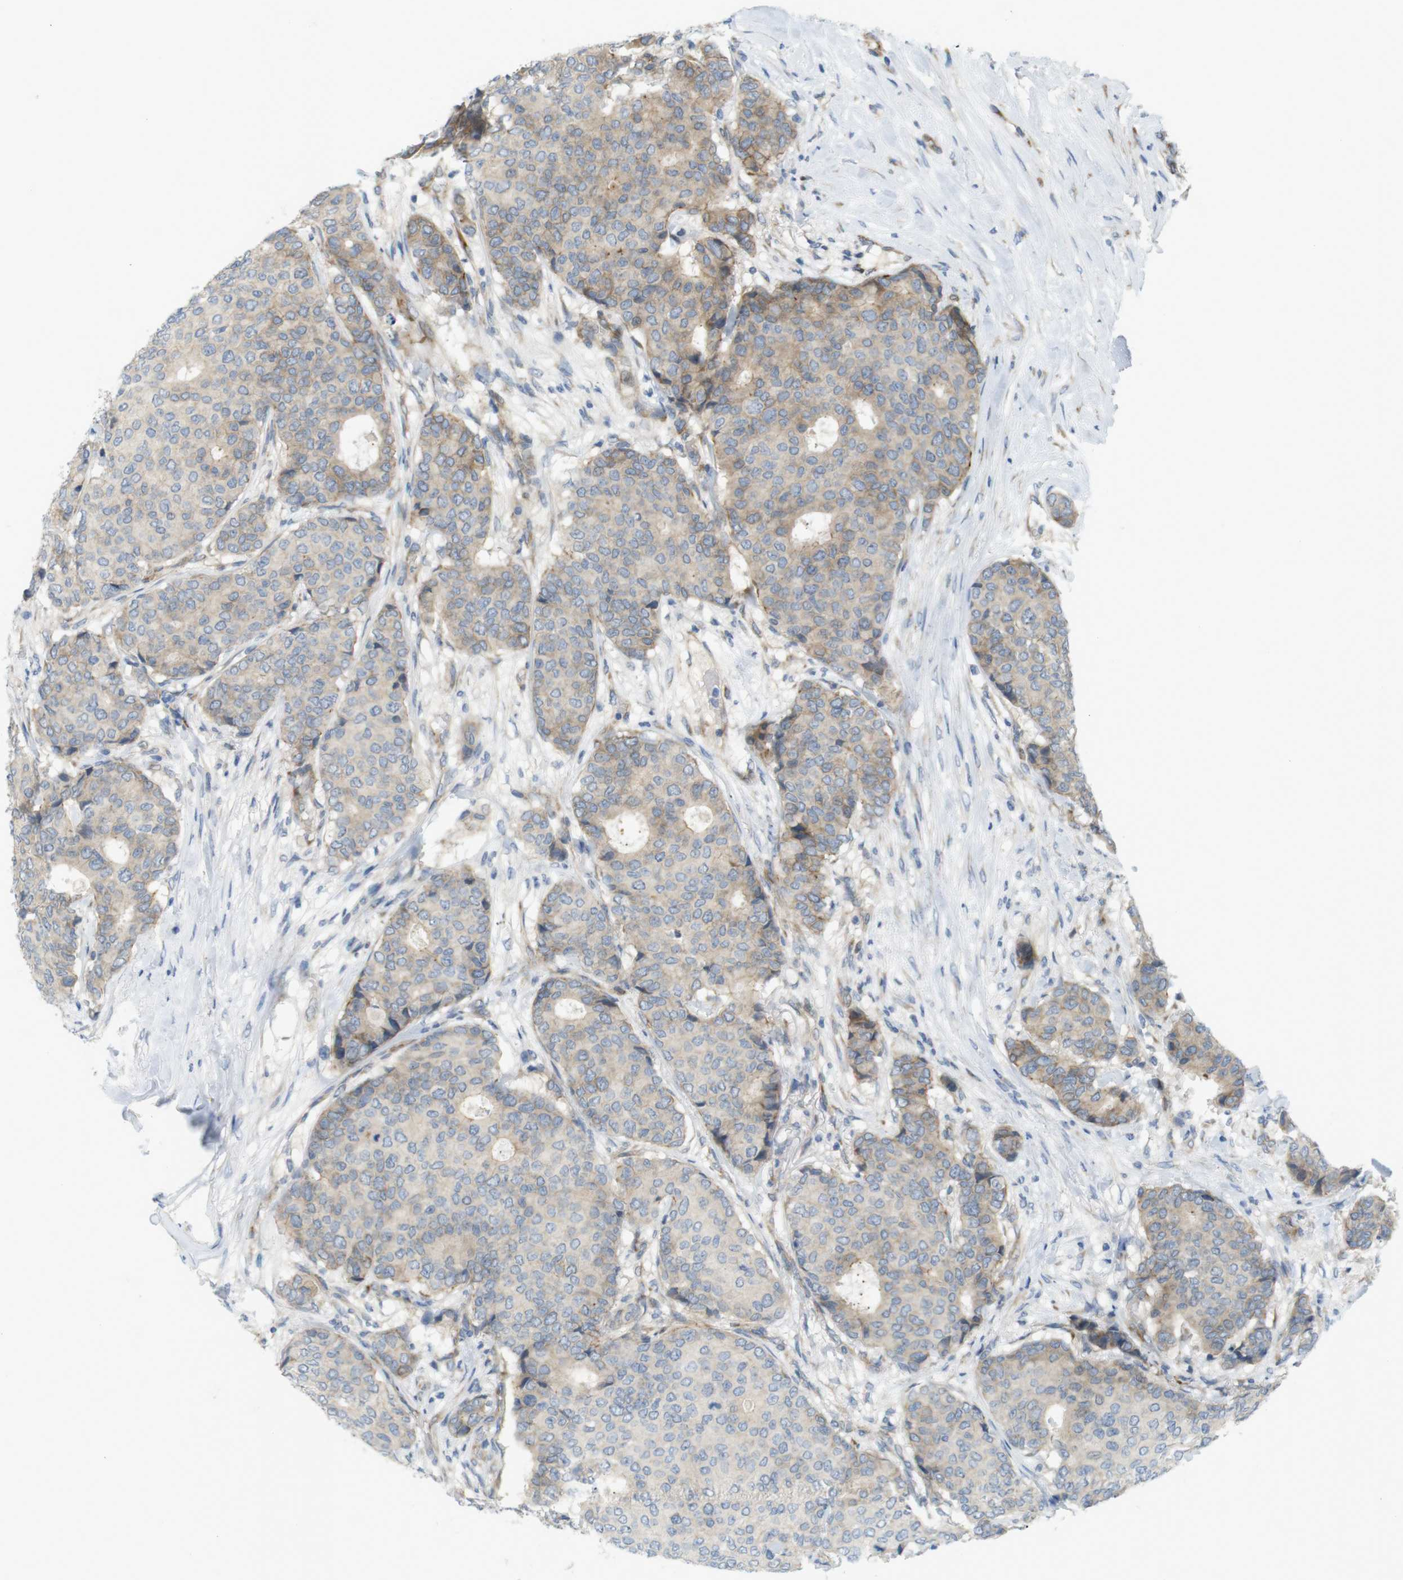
{"staining": {"intensity": "moderate", "quantity": "<25%", "location": "cytoplasmic/membranous"}, "tissue": "breast cancer", "cell_type": "Tumor cells", "image_type": "cancer", "snomed": [{"axis": "morphology", "description": "Duct carcinoma"}, {"axis": "topography", "description": "Breast"}], "caption": "The histopathology image demonstrates immunohistochemical staining of breast invasive ductal carcinoma. There is moderate cytoplasmic/membranous expression is present in approximately <25% of tumor cells.", "gene": "GJC3", "patient": {"sex": "female", "age": 75}}